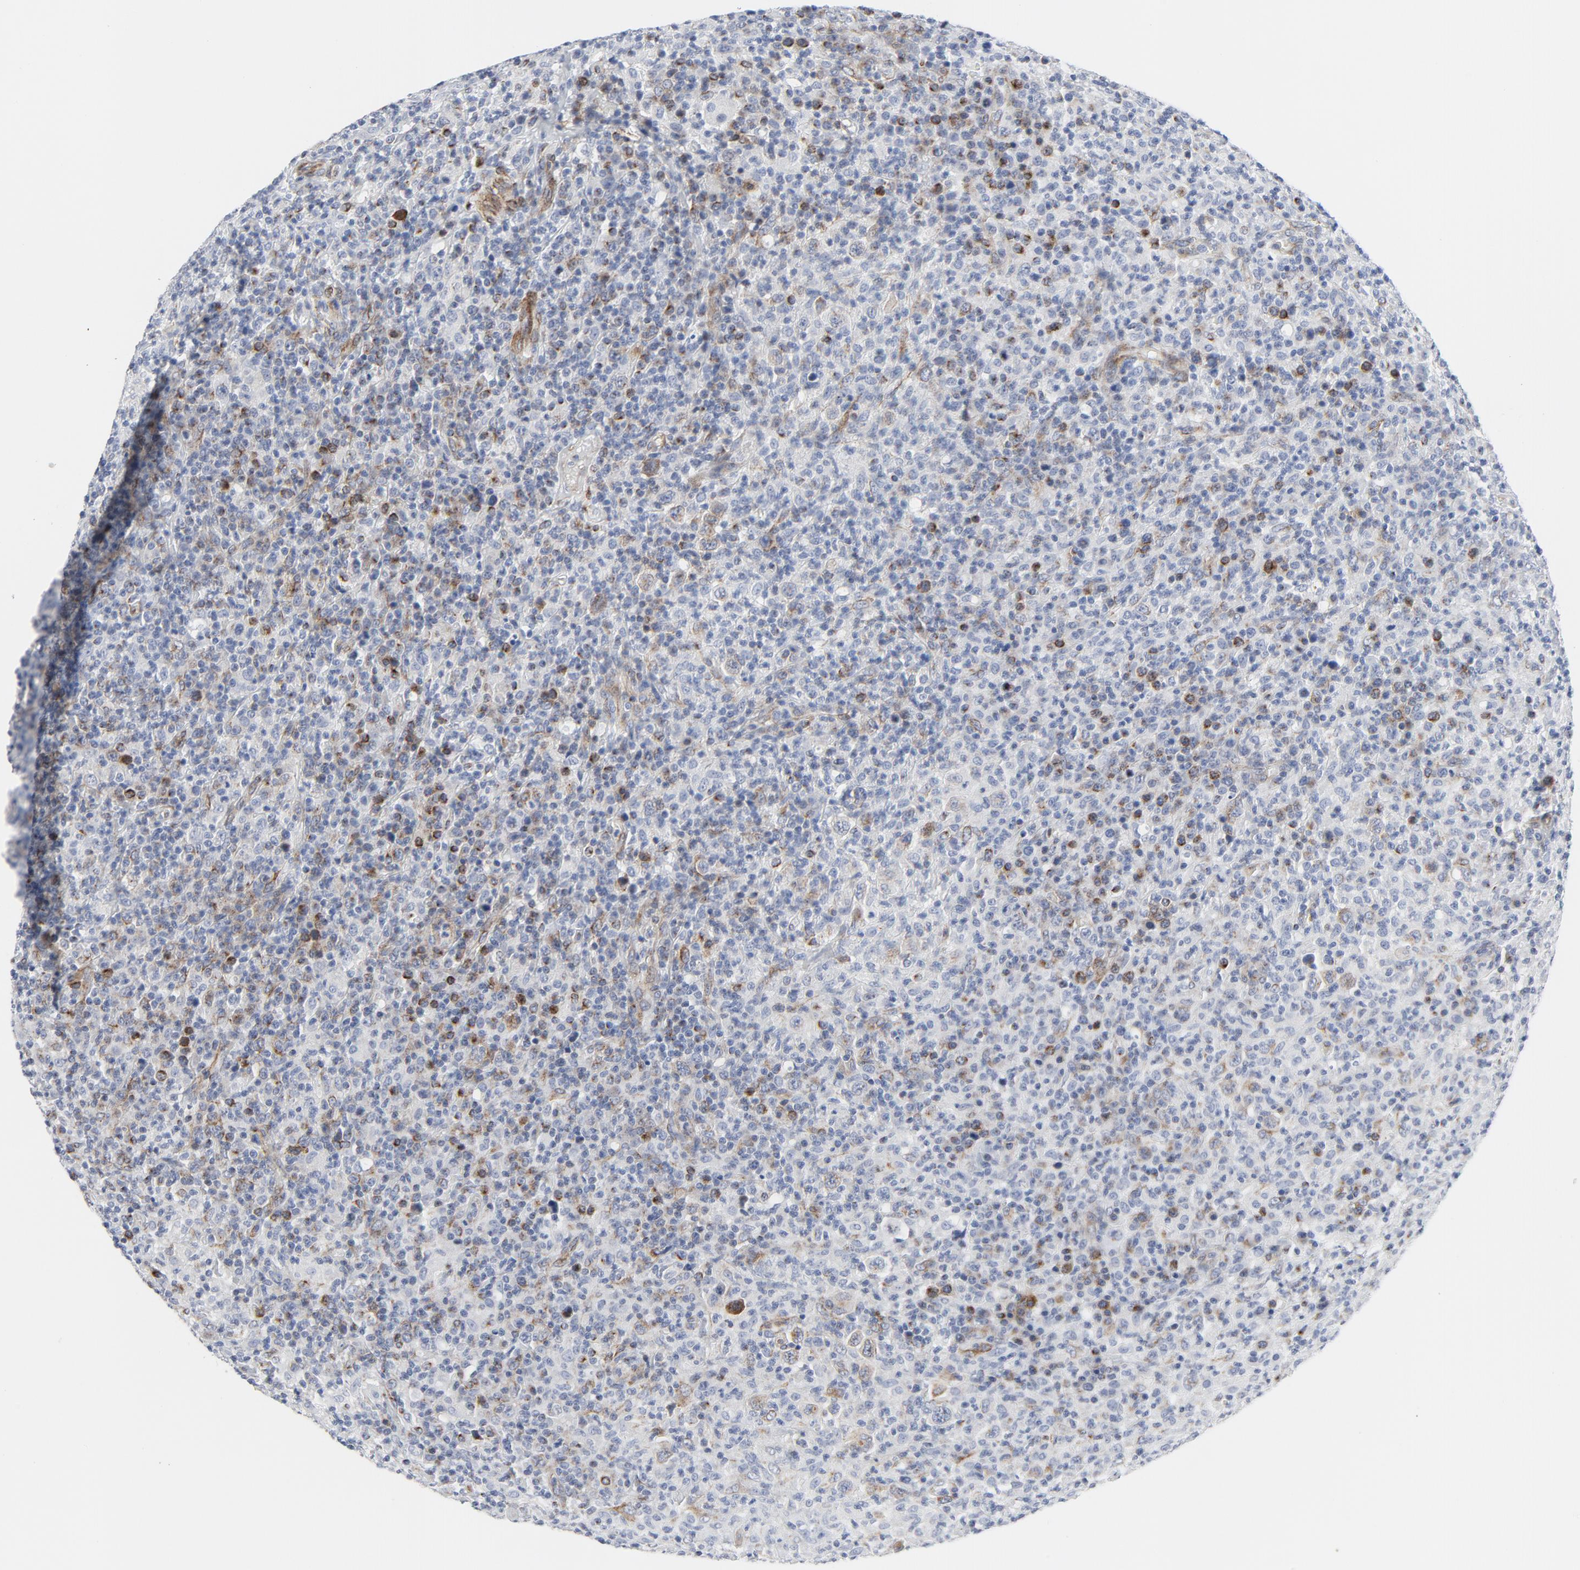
{"staining": {"intensity": "weak", "quantity": "<25%", "location": "cytoplasmic/membranous"}, "tissue": "lymphoma", "cell_type": "Tumor cells", "image_type": "cancer", "snomed": [{"axis": "morphology", "description": "Hodgkin's disease, NOS"}, {"axis": "topography", "description": "Lymph node"}], "caption": "The immunohistochemistry image has no significant staining in tumor cells of lymphoma tissue. The staining was performed using DAB (3,3'-diaminobenzidine) to visualize the protein expression in brown, while the nuclei were stained in blue with hematoxylin (Magnification: 20x).", "gene": "TUBB1", "patient": {"sex": "male", "age": 65}}